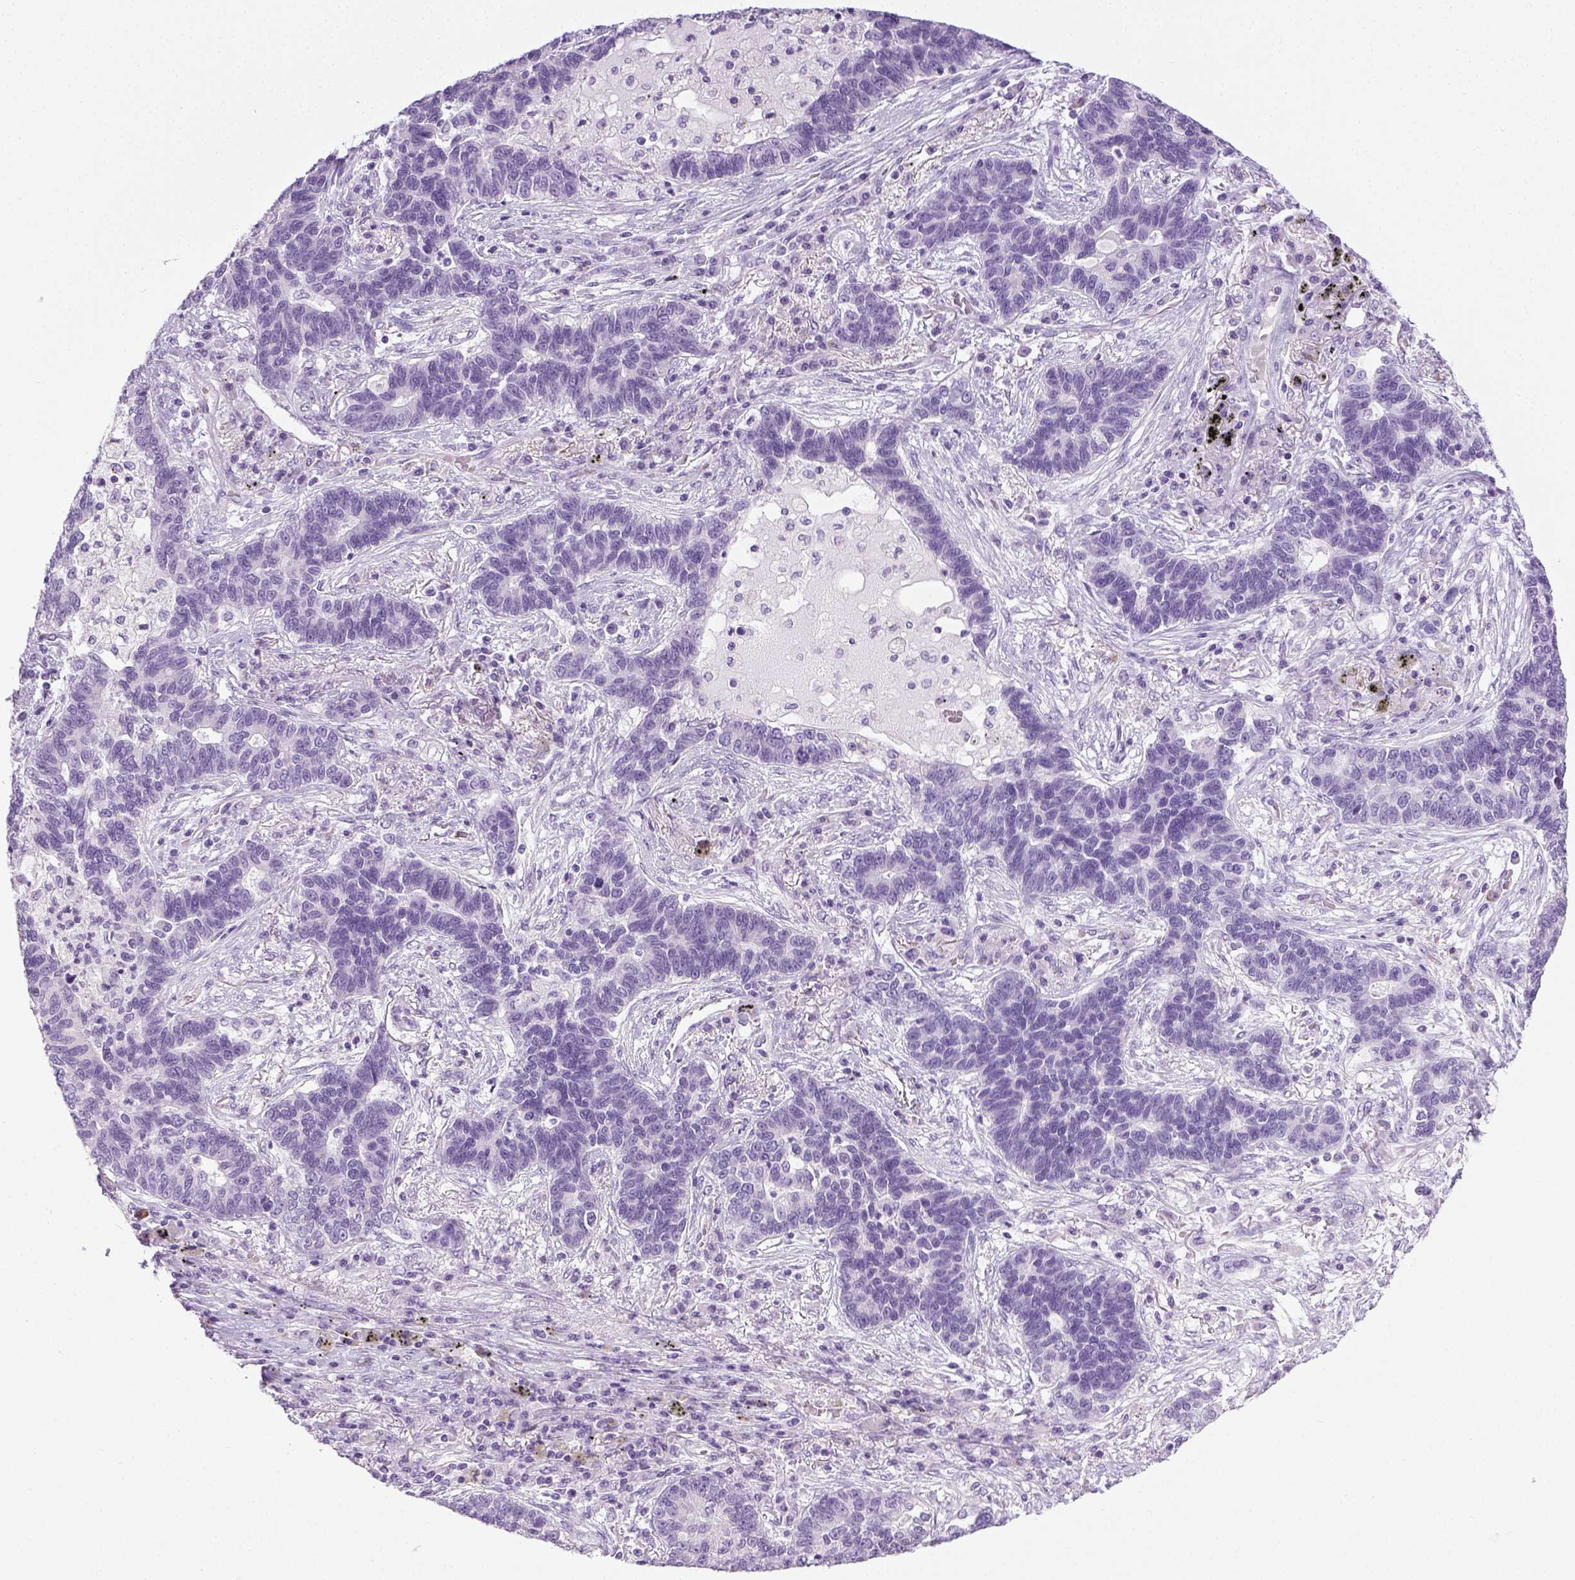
{"staining": {"intensity": "negative", "quantity": "none", "location": "none"}, "tissue": "lung cancer", "cell_type": "Tumor cells", "image_type": "cancer", "snomed": [{"axis": "morphology", "description": "Adenocarcinoma, NOS"}, {"axis": "topography", "description": "Lung"}], "caption": "Immunohistochemical staining of human lung cancer reveals no significant positivity in tumor cells.", "gene": "LGSN", "patient": {"sex": "female", "age": 57}}